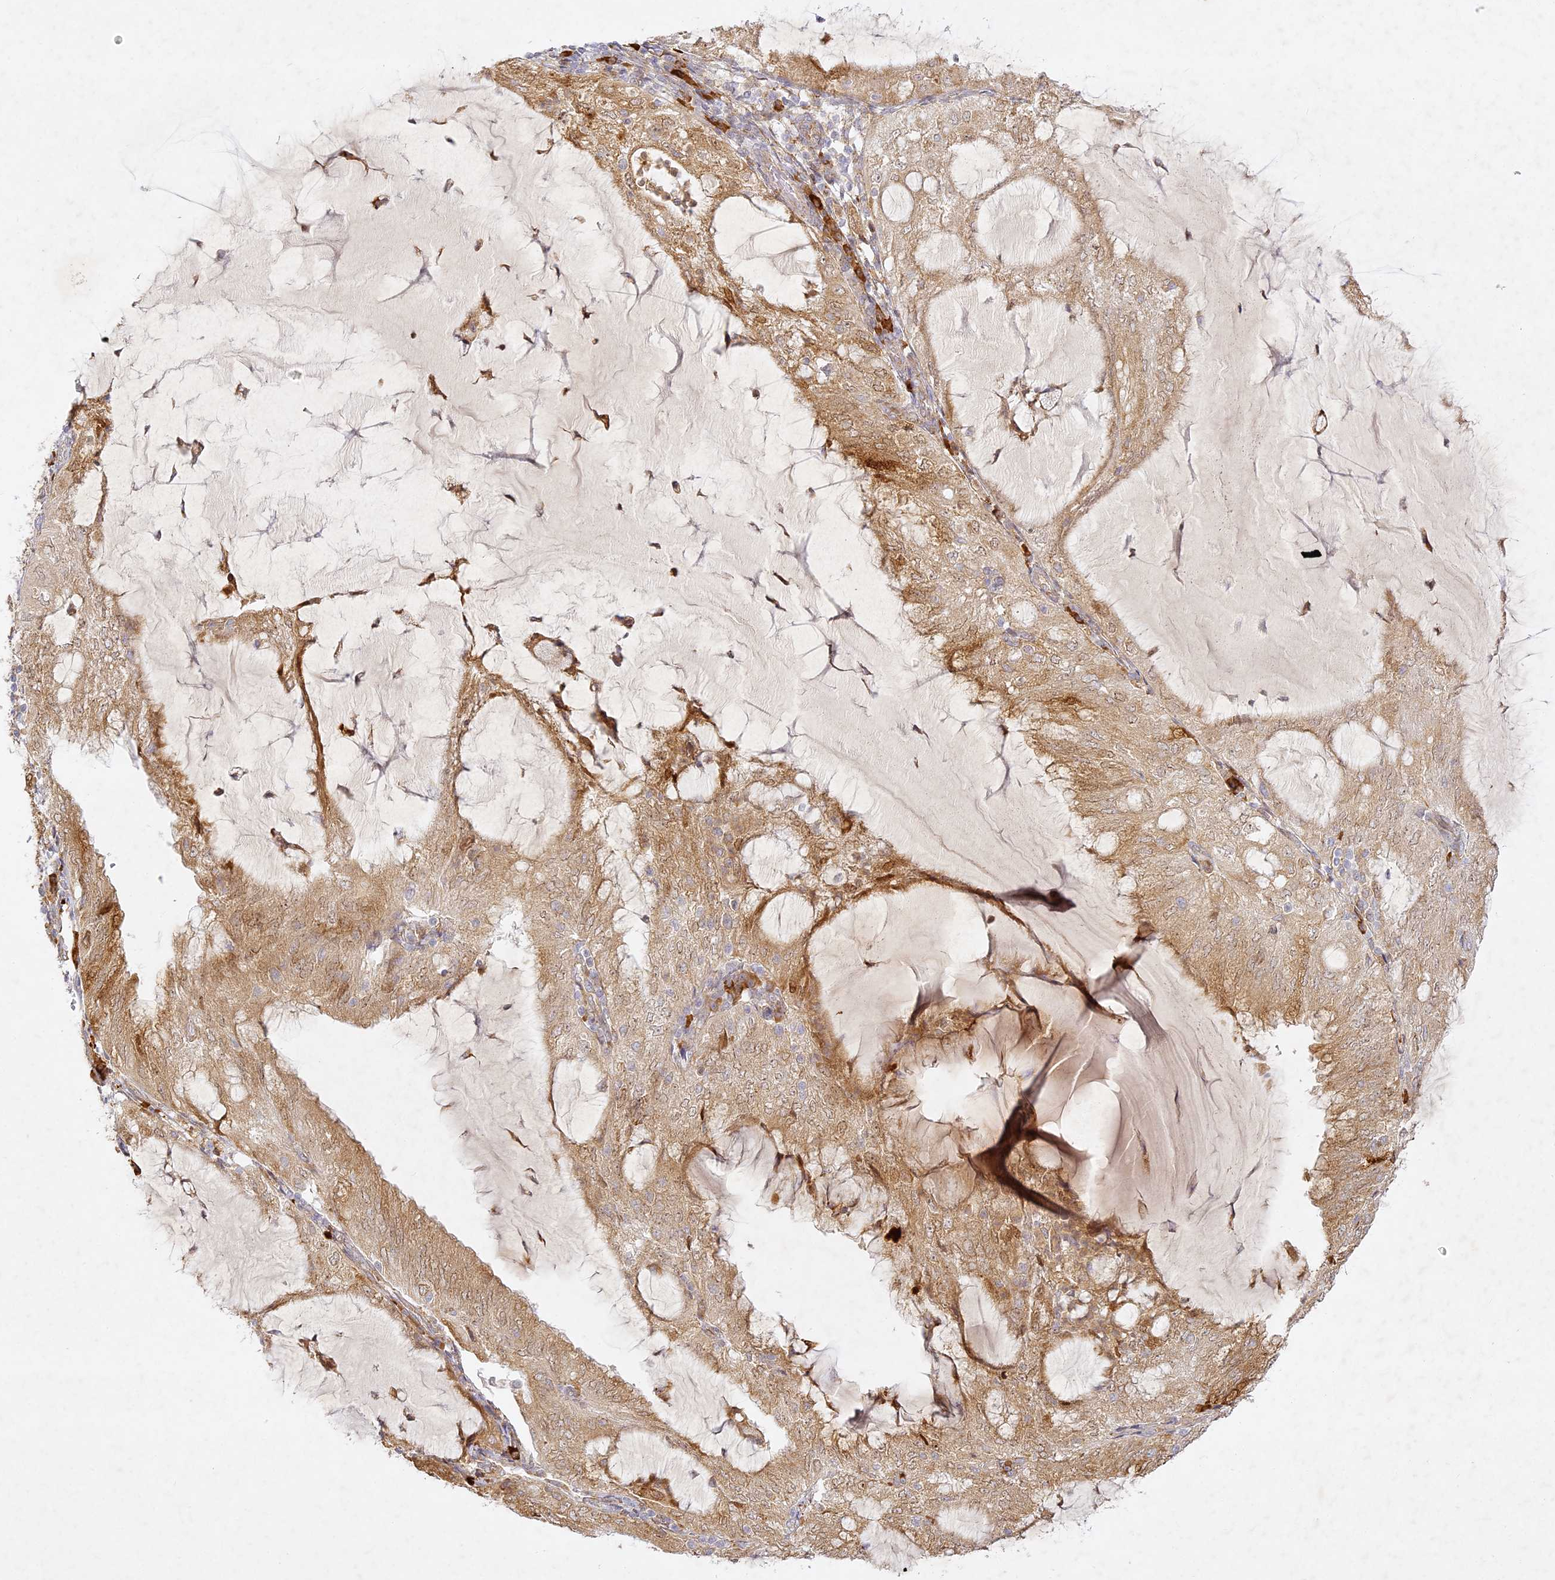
{"staining": {"intensity": "moderate", "quantity": ">75%", "location": "cytoplasmic/membranous,nuclear"}, "tissue": "endometrial cancer", "cell_type": "Tumor cells", "image_type": "cancer", "snomed": [{"axis": "morphology", "description": "Adenocarcinoma, NOS"}, {"axis": "topography", "description": "Endometrium"}], "caption": "A photomicrograph showing moderate cytoplasmic/membranous and nuclear positivity in approximately >75% of tumor cells in adenocarcinoma (endometrial), as visualized by brown immunohistochemical staining.", "gene": "SLC30A5", "patient": {"sex": "female", "age": 81}}